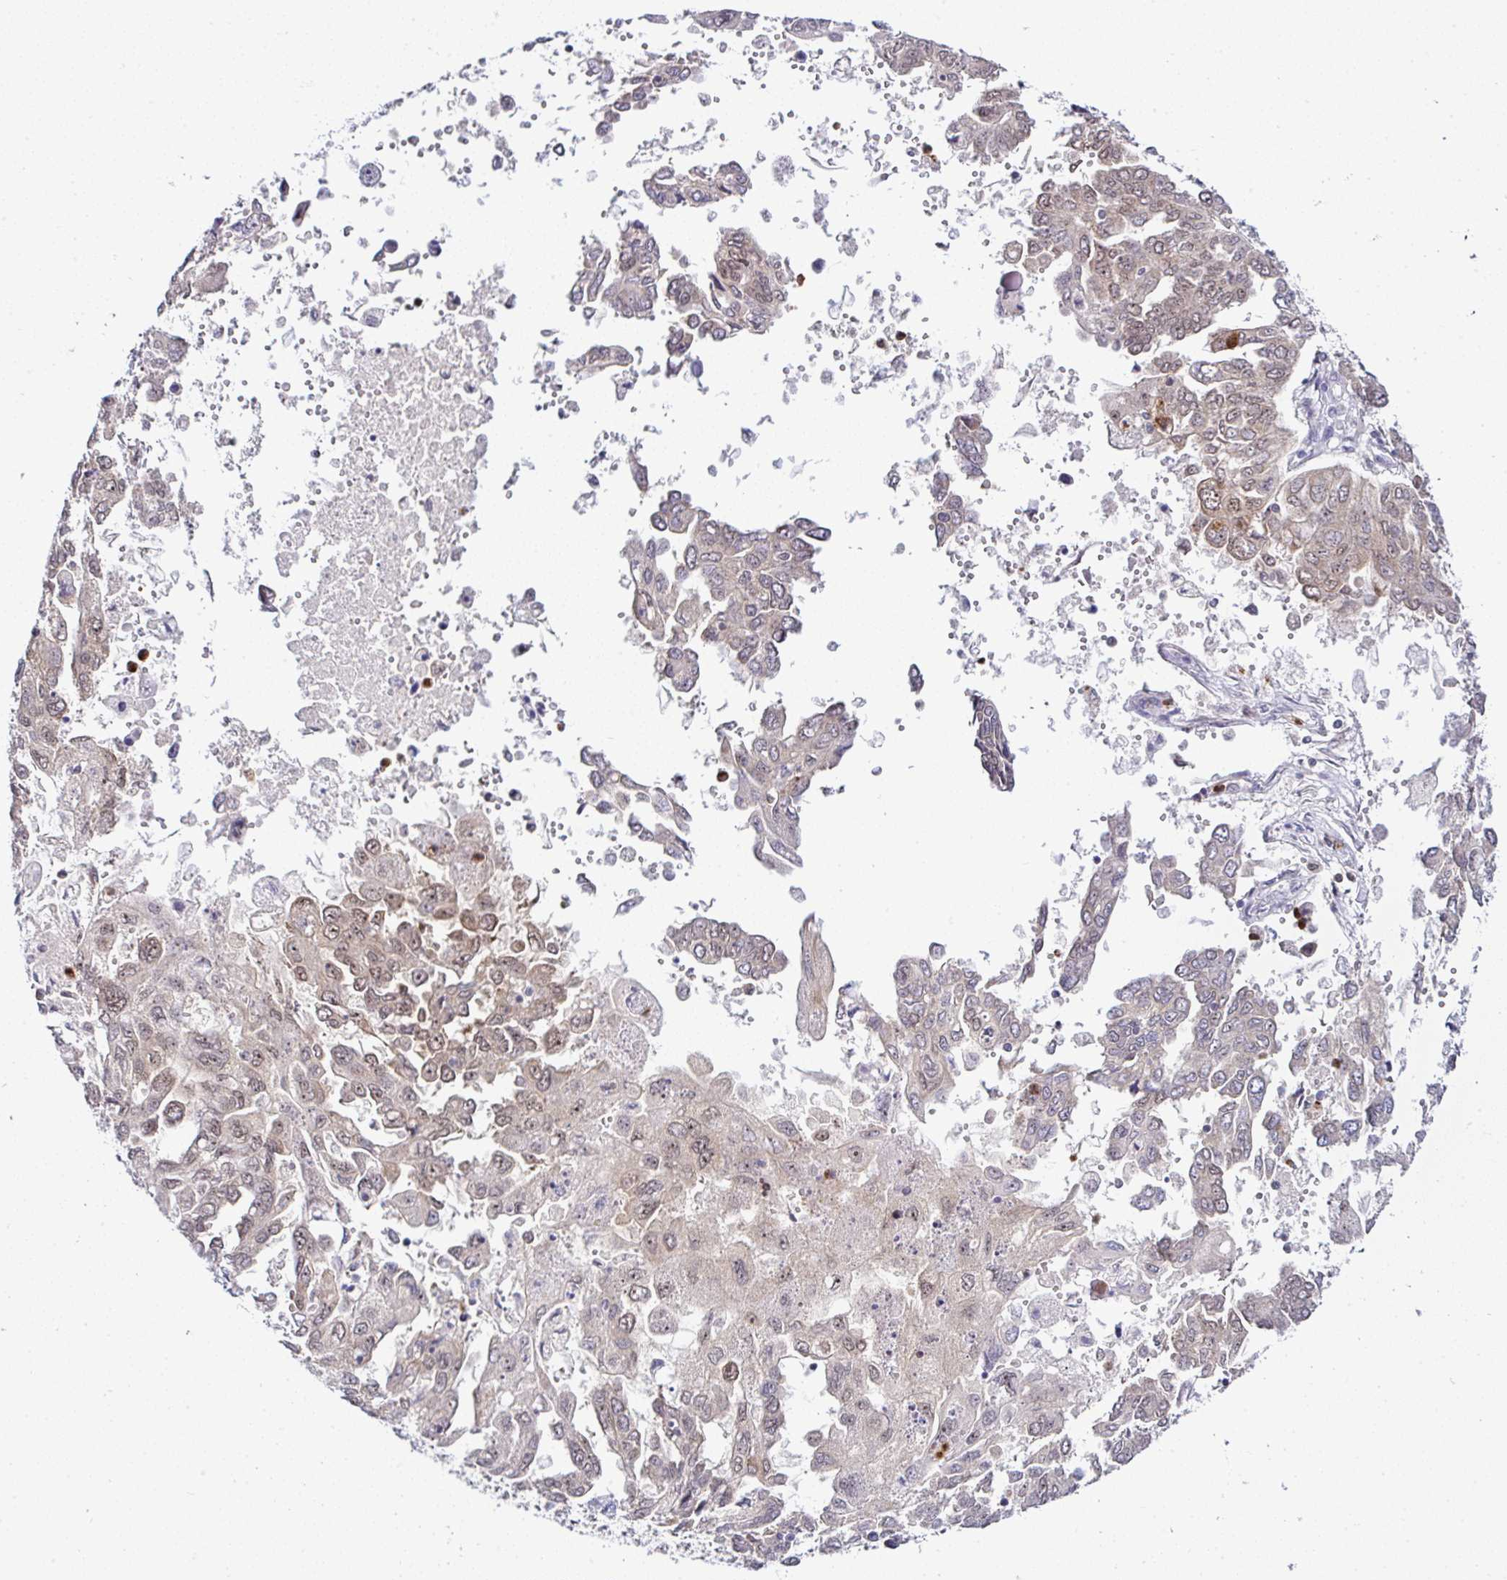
{"staining": {"intensity": "moderate", "quantity": ">75%", "location": "nuclear"}, "tissue": "ovarian cancer", "cell_type": "Tumor cells", "image_type": "cancer", "snomed": [{"axis": "morphology", "description": "Cystadenocarcinoma, serous, NOS"}, {"axis": "topography", "description": "Ovary"}], "caption": "Serous cystadenocarcinoma (ovarian) was stained to show a protein in brown. There is medium levels of moderate nuclear expression in about >75% of tumor cells.", "gene": "PTPN2", "patient": {"sex": "female", "age": 53}}